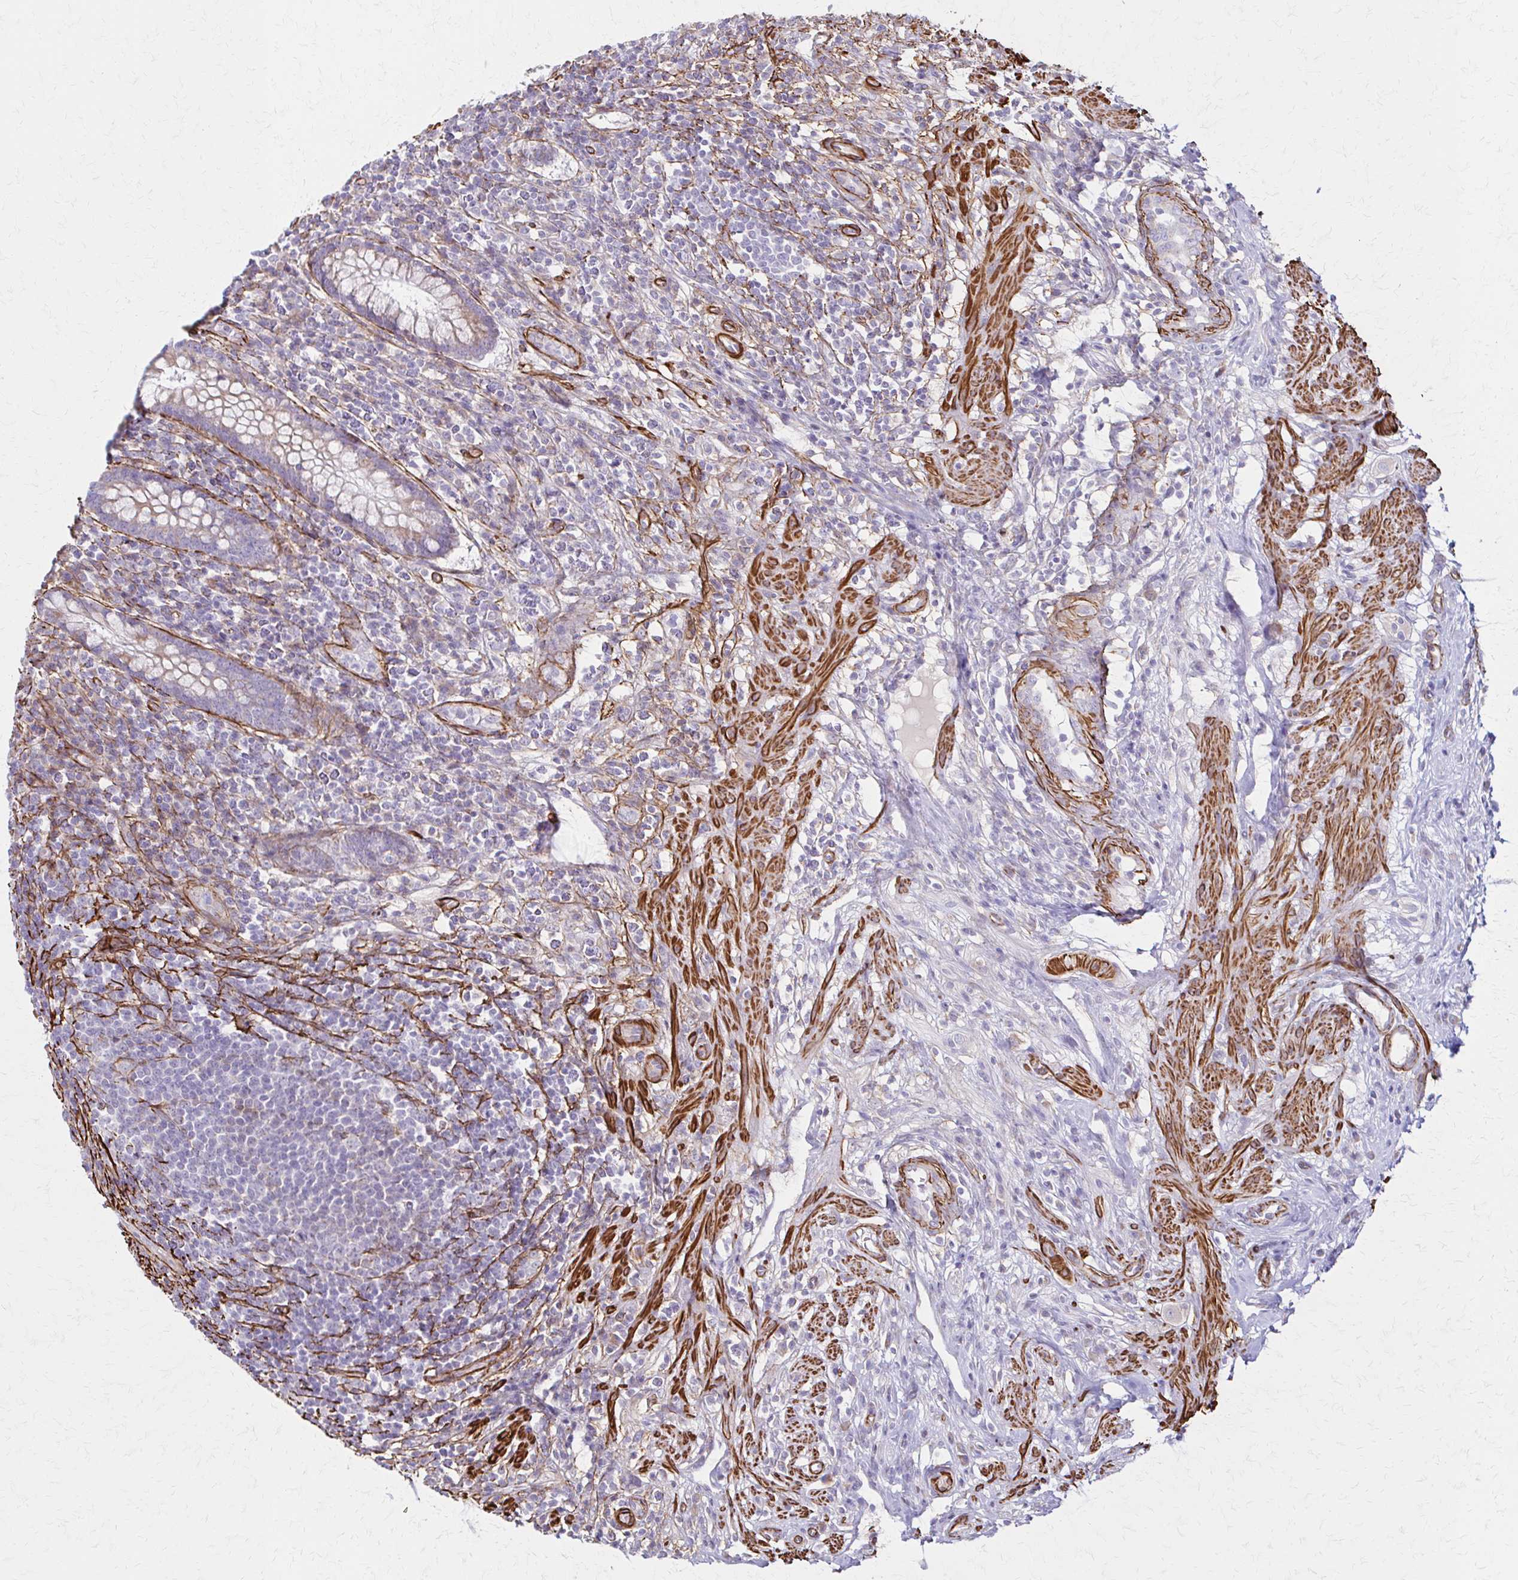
{"staining": {"intensity": "weak", "quantity": "<25%", "location": "cytoplasmic/membranous"}, "tissue": "appendix", "cell_type": "Glandular cells", "image_type": "normal", "snomed": [{"axis": "morphology", "description": "Normal tissue, NOS"}, {"axis": "topography", "description": "Appendix"}], "caption": "Immunohistochemical staining of unremarkable appendix shows no significant staining in glandular cells.", "gene": "TIMMDC1", "patient": {"sex": "female", "age": 56}}